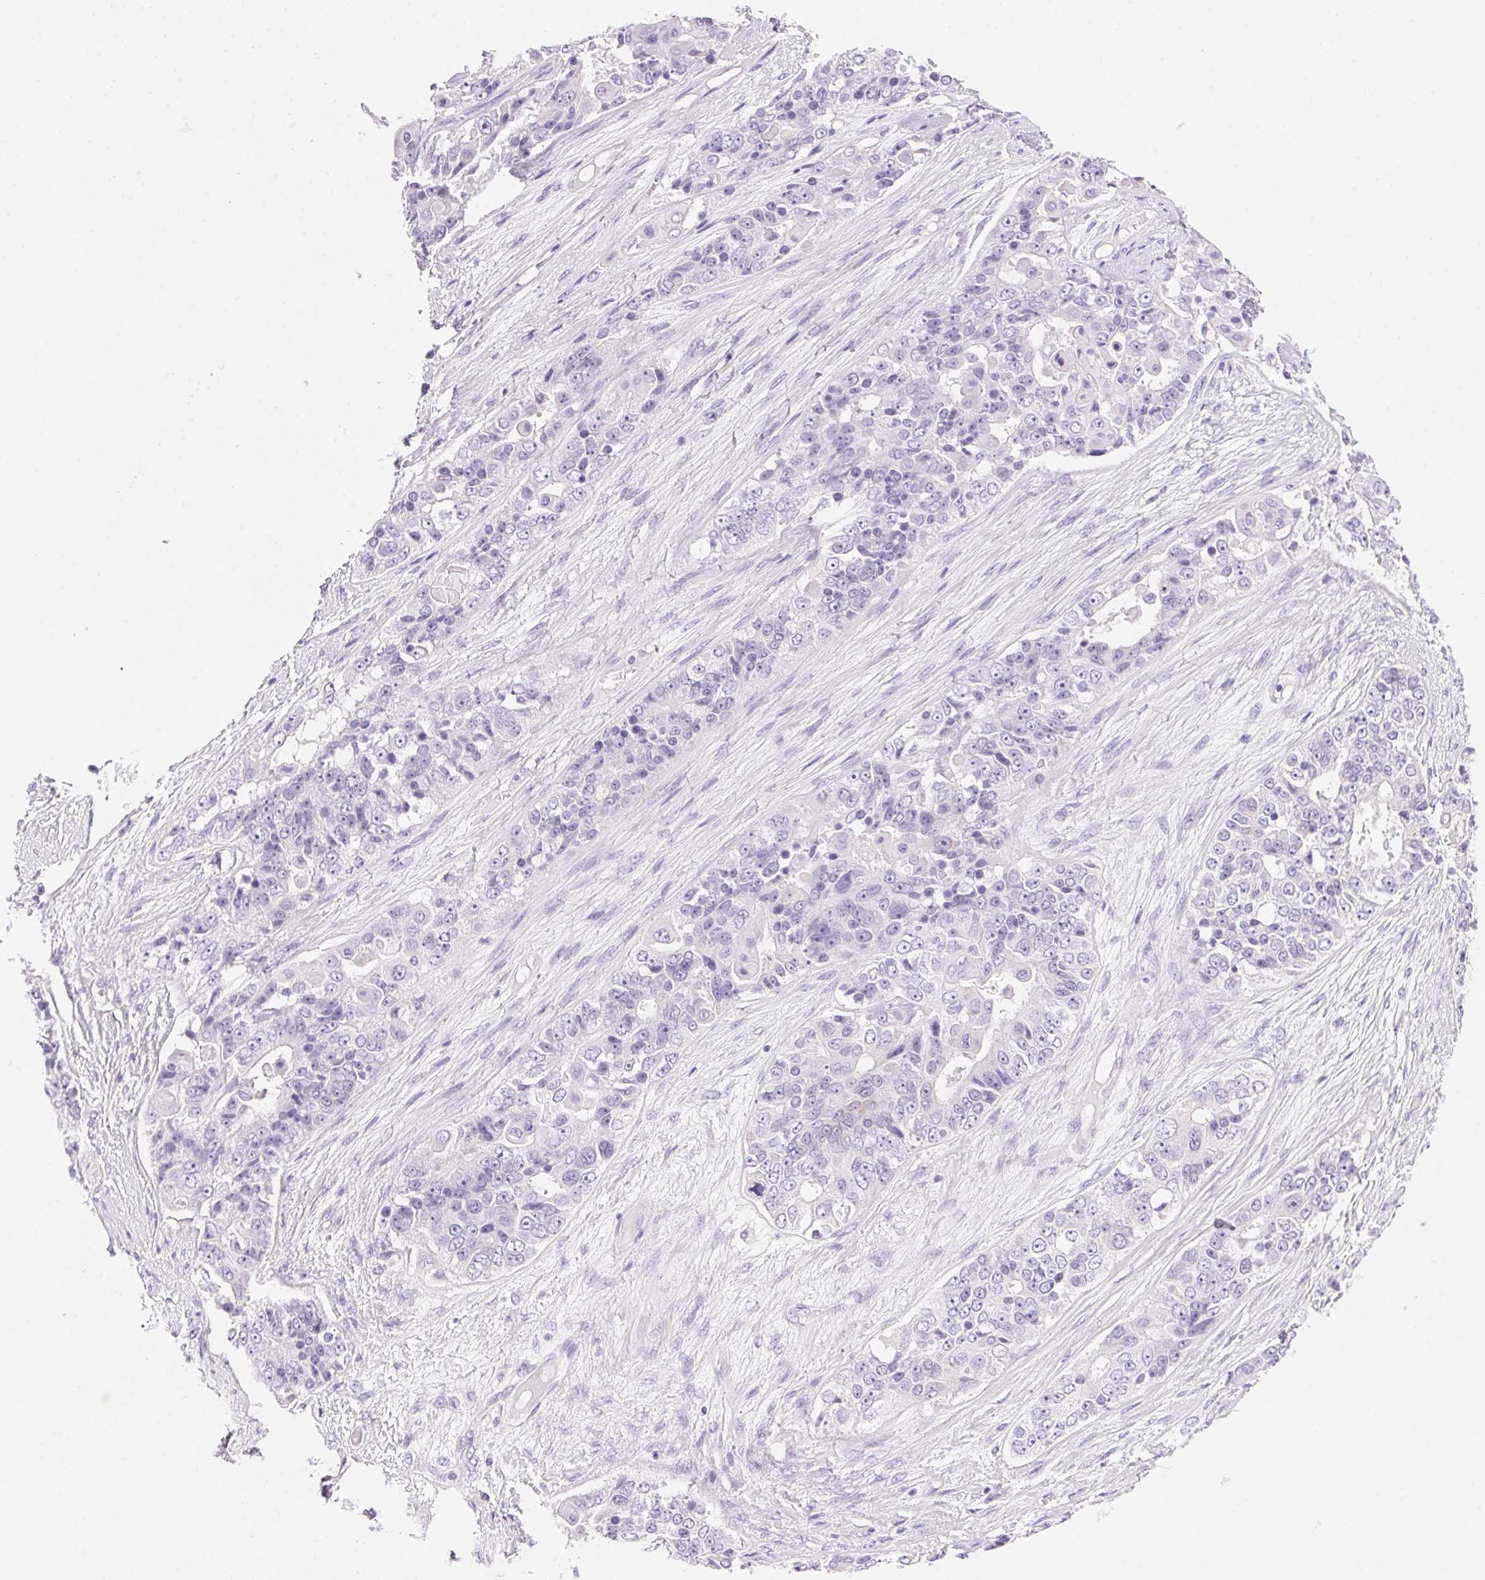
{"staining": {"intensity": "negative", "quantity": "none", "location": "none"}, "tissue": "ovarian cancer", "cell_type": "Tumor cells", "image_type": "cancer", "snomed": [{"axis": "morphology", "description": "Carcinoma, endometroid"}, {"axis": "topography", "description": "Ovary"}], "caption": "Human ovarian cancer (endometroid carcinoma) stained for a protein using immunohistochemistry (IHC) reveals no expression in tumor cells.", "gene": "DHCR24", "patient": {"sex": "female", "age": 51}}